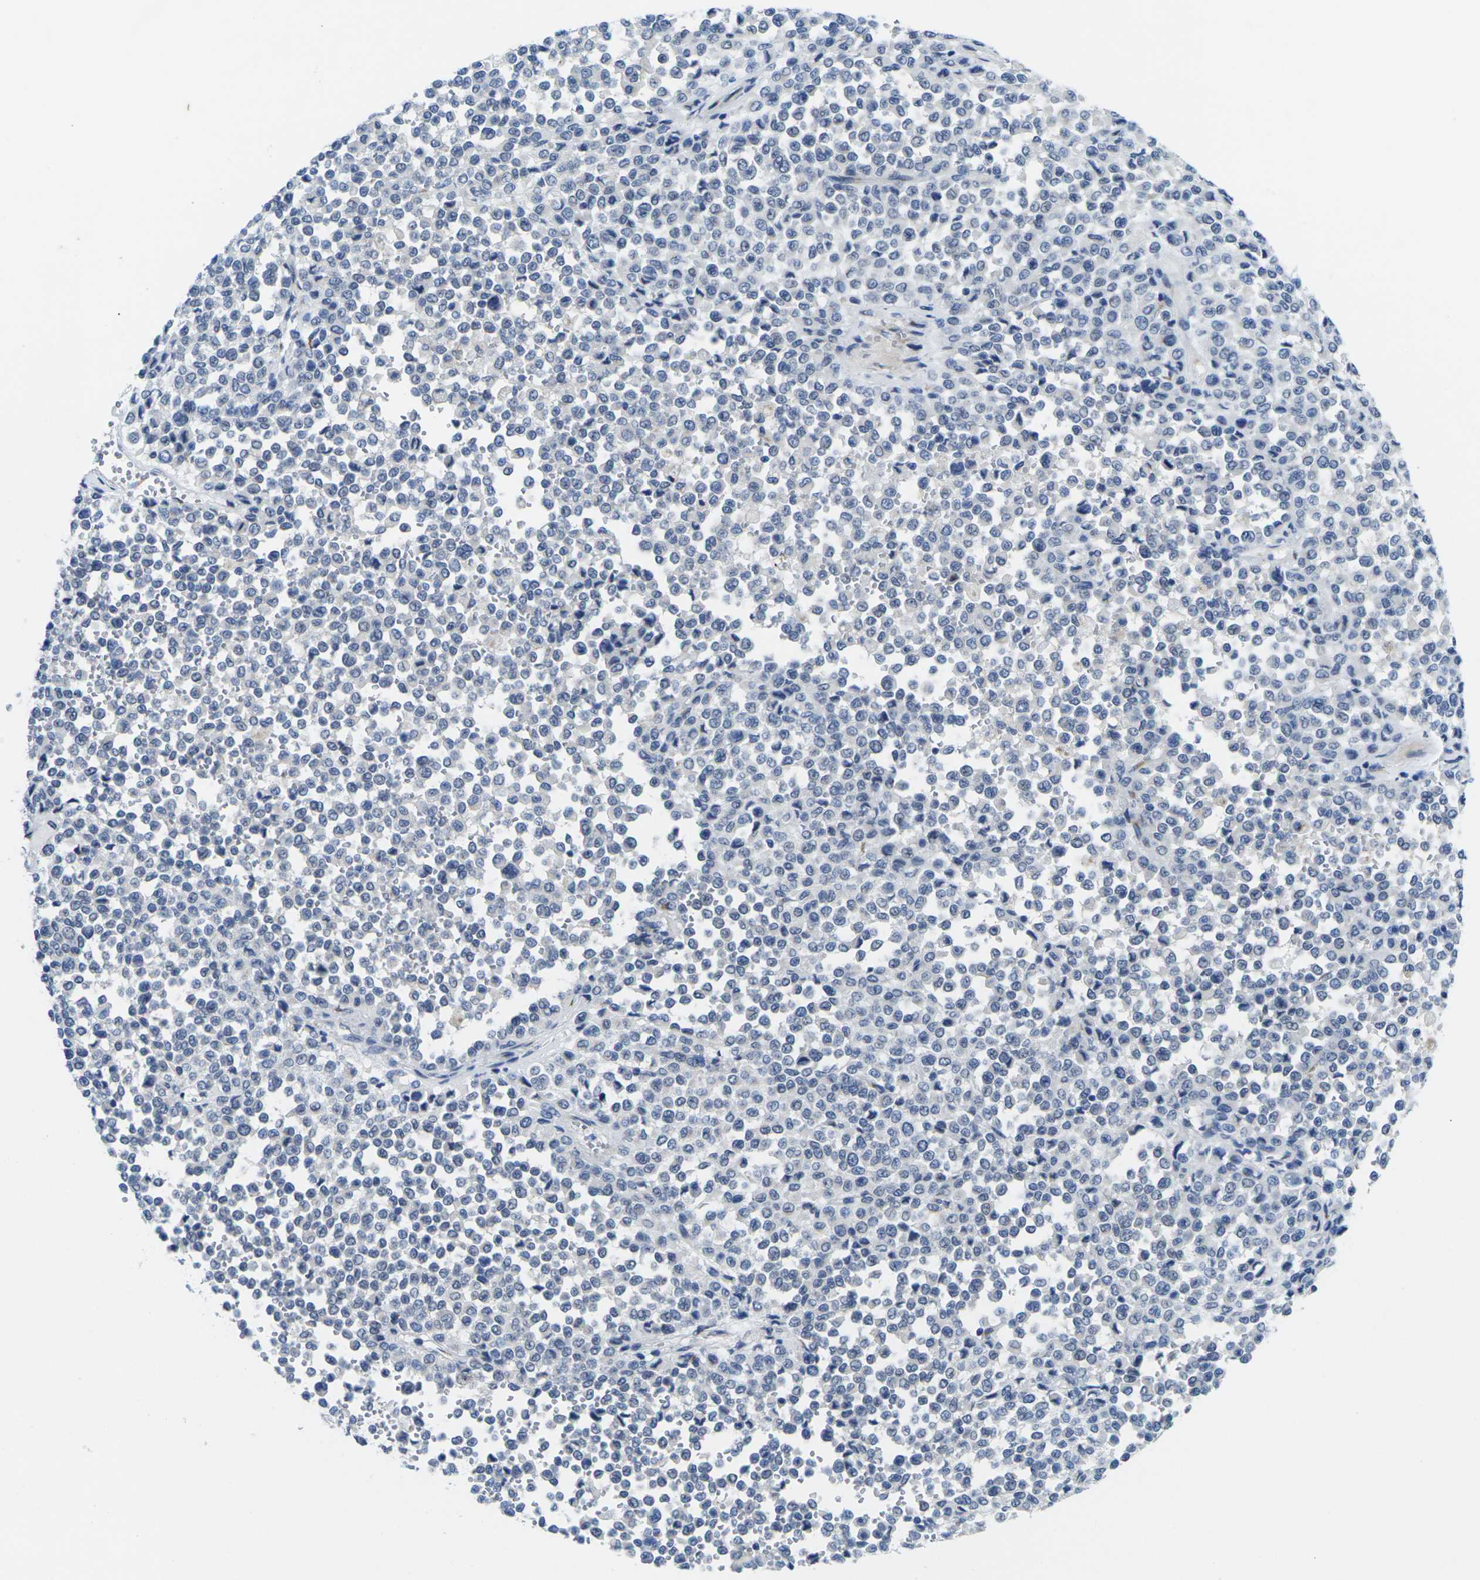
{"staining": {"intensity": "negative", "quantity": "none", "location": "none"}, "tissue": "melanoma", "cell_type": "Tumor cells", "image_type": "cancer", "snomed": [{"axis": "morphology", "description": "Malignant melanoma, Metastatic site"}, {"axis": "topography", "description": "Pancreas"}], "caption": "Immunohistochemical staining of melanoma reveals no significant staining in tumor cells. (DAB IHC with hematoxylin counter stain).", "gene": "CRK", "patient": {"sex": "female", "age": 30}}